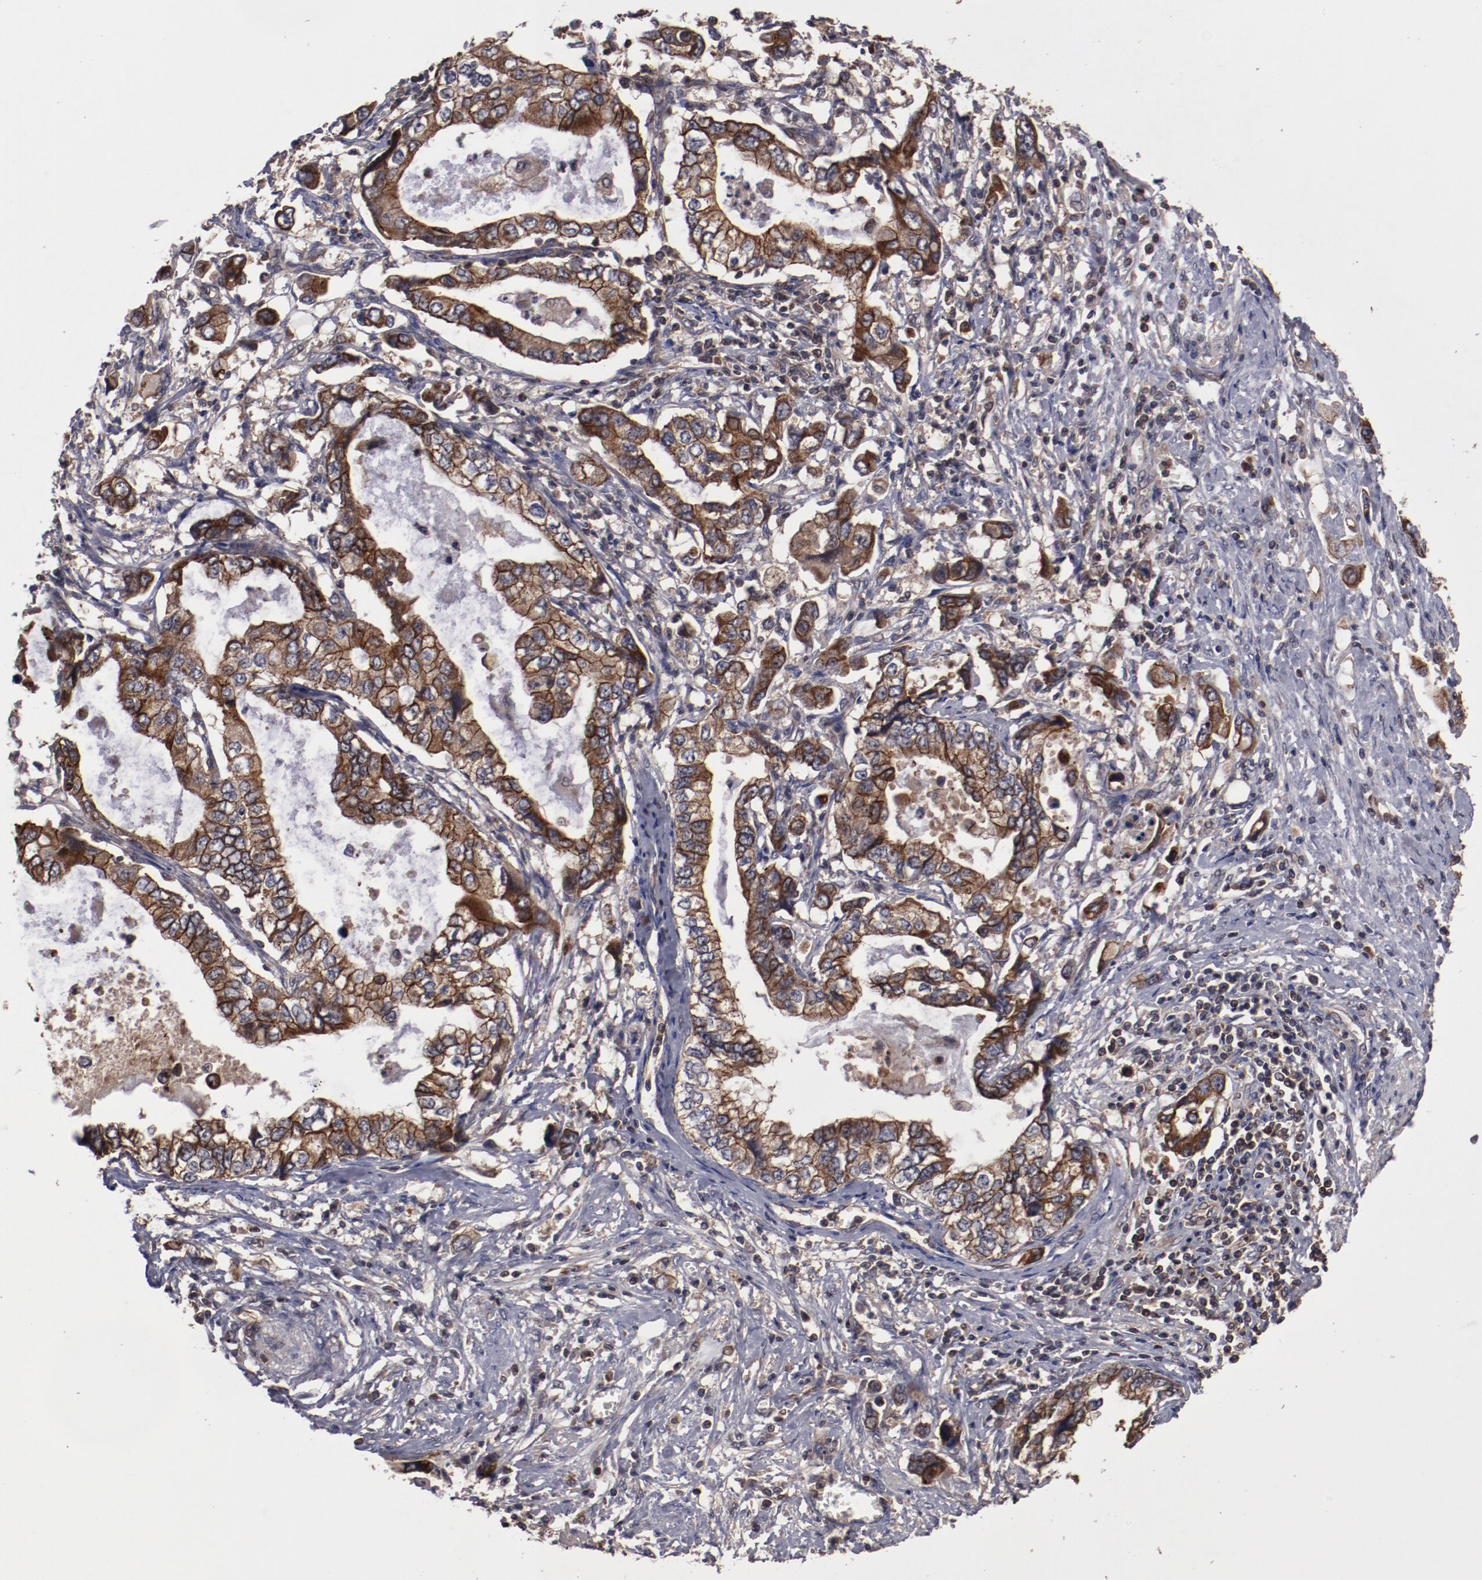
{"staining": {"intensity": "moderate", "quantity": ">75%", "location": "cytoplasmic/membranous"}, "tissue": "stomach cancer", "cell_type": "Tumor cells", "image_type": "cancer", "snomed": [{"axis": "morphology", "description": "Adenocarcinoma, NOS"}, {"axis": "topography", "description": "Pancreas"}, {"axis": "topography", "description": "Stomach, upper"}], "caption": "Immunohistochemistry of stomach cancer exhibits medium levels of moderate cytoplasmic/membranous expression in approximately >75% of tumor cells. The protein is stained brown, and the nuclei are stained in blue (DAB (3,3'-diaminobenzidine) IHC with brightfield microscopy, high magnification).", "gene": "RPS6KA6", "patient": {"sex": "male", "age": 77}}